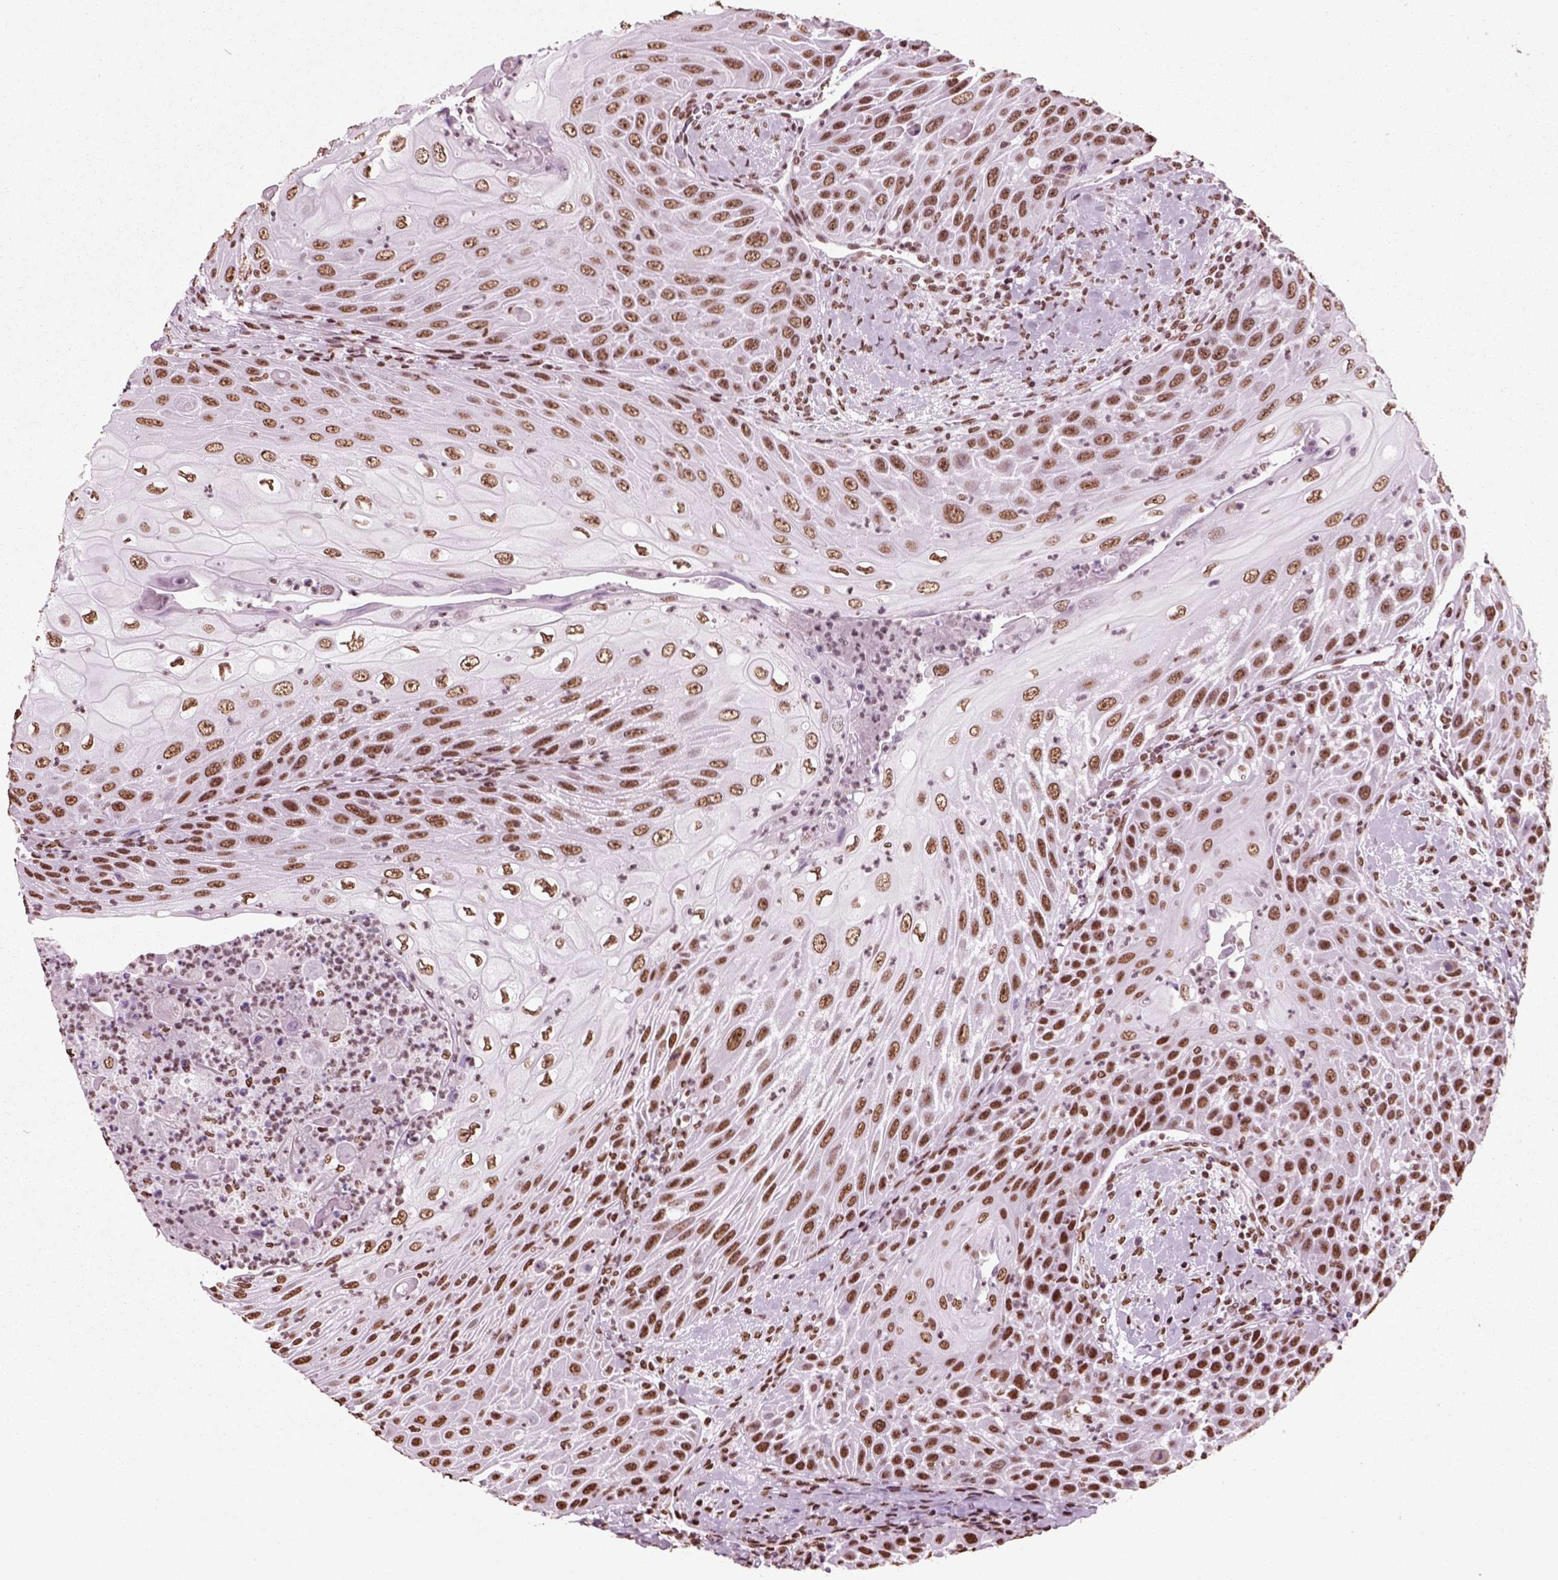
{"staining": {"intensity": "moderate", "quantity": ">75%", "location": "nuclear"}, "tissue": "head and neck cancer", "cell_type": "Tumor cells", "image_type": "cancer", "snomed": [{"axis": "morphology", "description": "Squamous cell carcinoma, NOS"}, {"axis": "topography", "description": "Head-Neck"}], "caption": "Tumor cells demonstrate medium levels of moderate nuclear positivity in about >75% of cells in head and neck cancer (squamous cell carcinoma).", "gene": "POLR1H", "patient": {"sex": "male", "age": 69}}